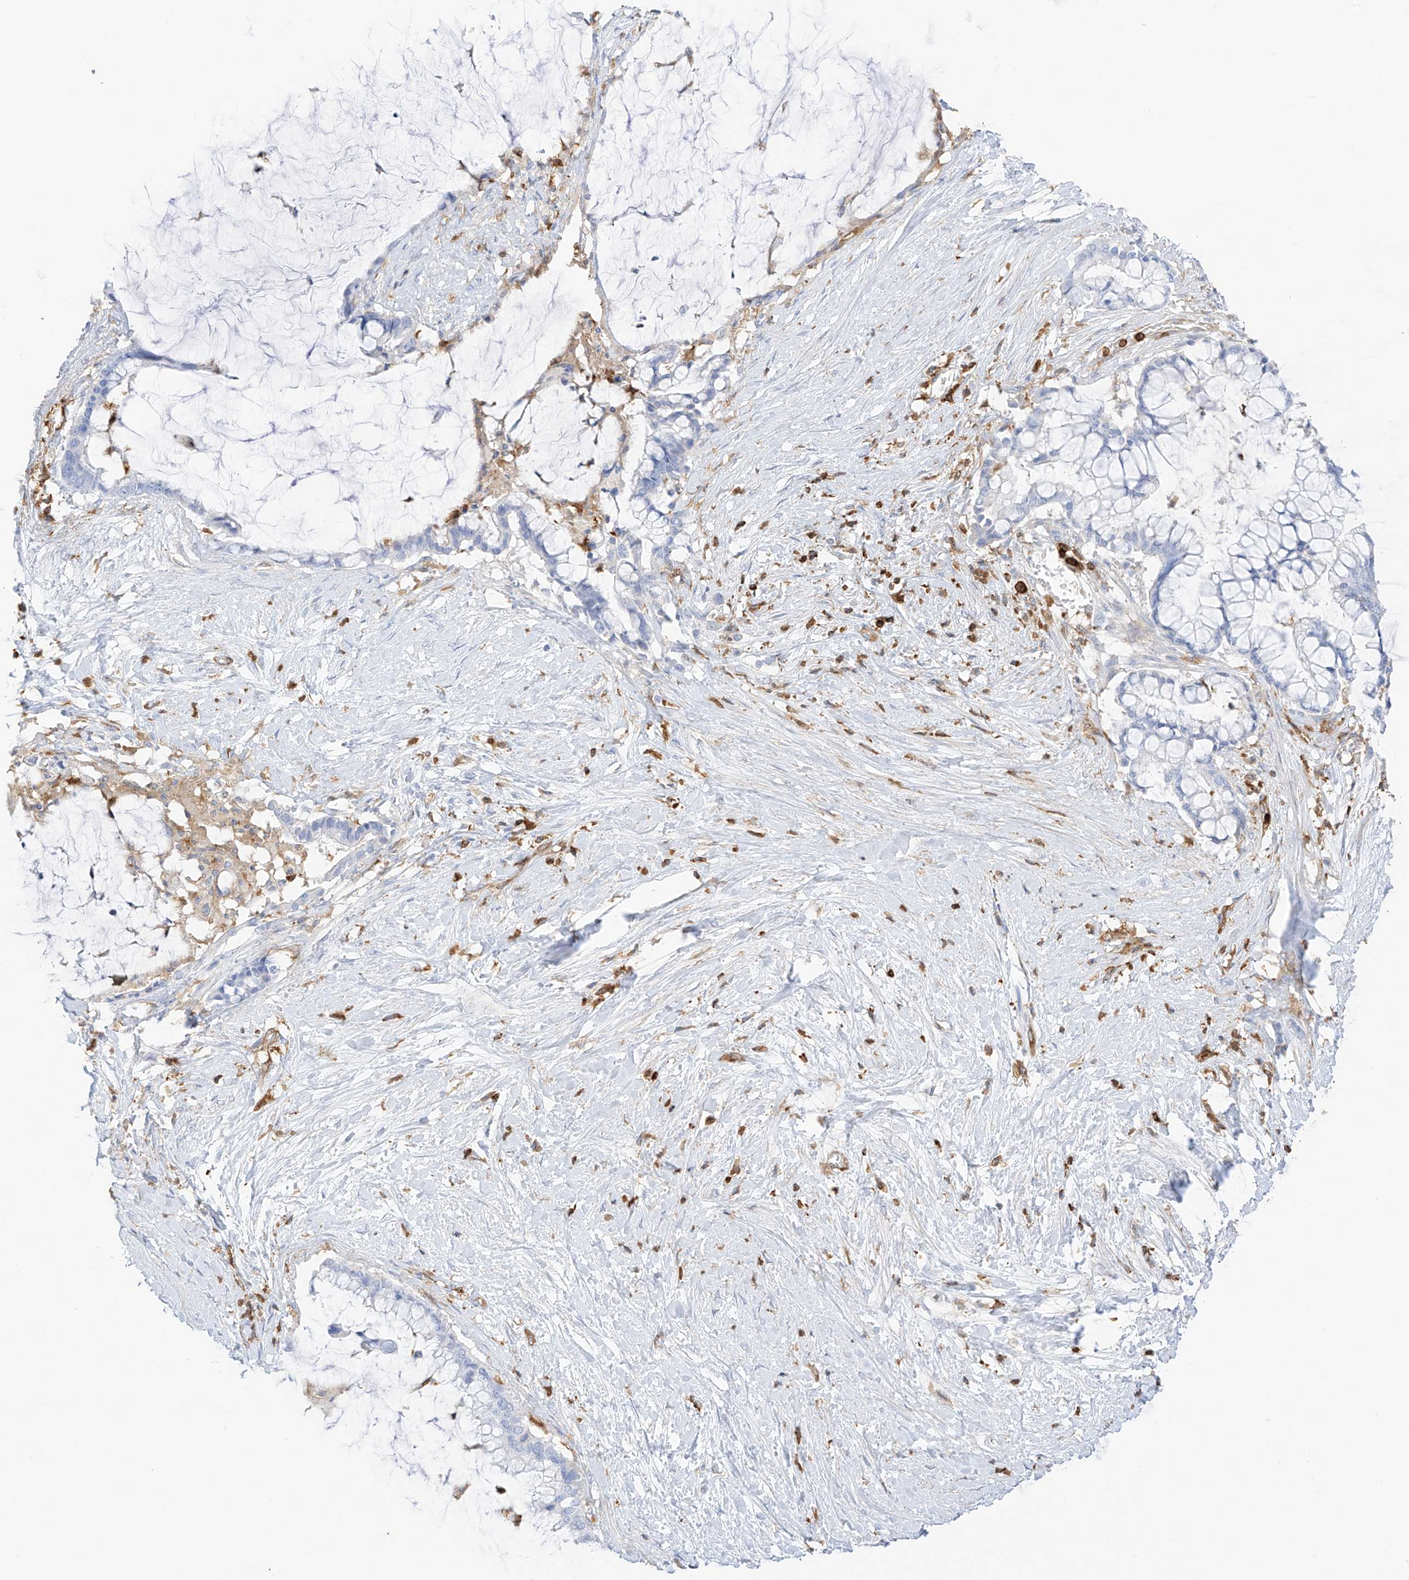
{"staining": {"intensity": "negative", "quantity": "none", "location": "none"}, "tissue": "pancreatic cancer", "cell_type": "Tumor cells", "image_type": "cancer", "snomed": [{"axis": "morphology", "description": "Adenocarcinoma, NOS"}, {"axis": "topography", "description": "Pancreas"}], "caption": "The immunohistochemistry (IHC) histopathology image has no significant expression in tumor cells of pancreatic cancer tissue.", "gene": "ARHGAP25", "patient": {"sex": "male", "age": 41}}